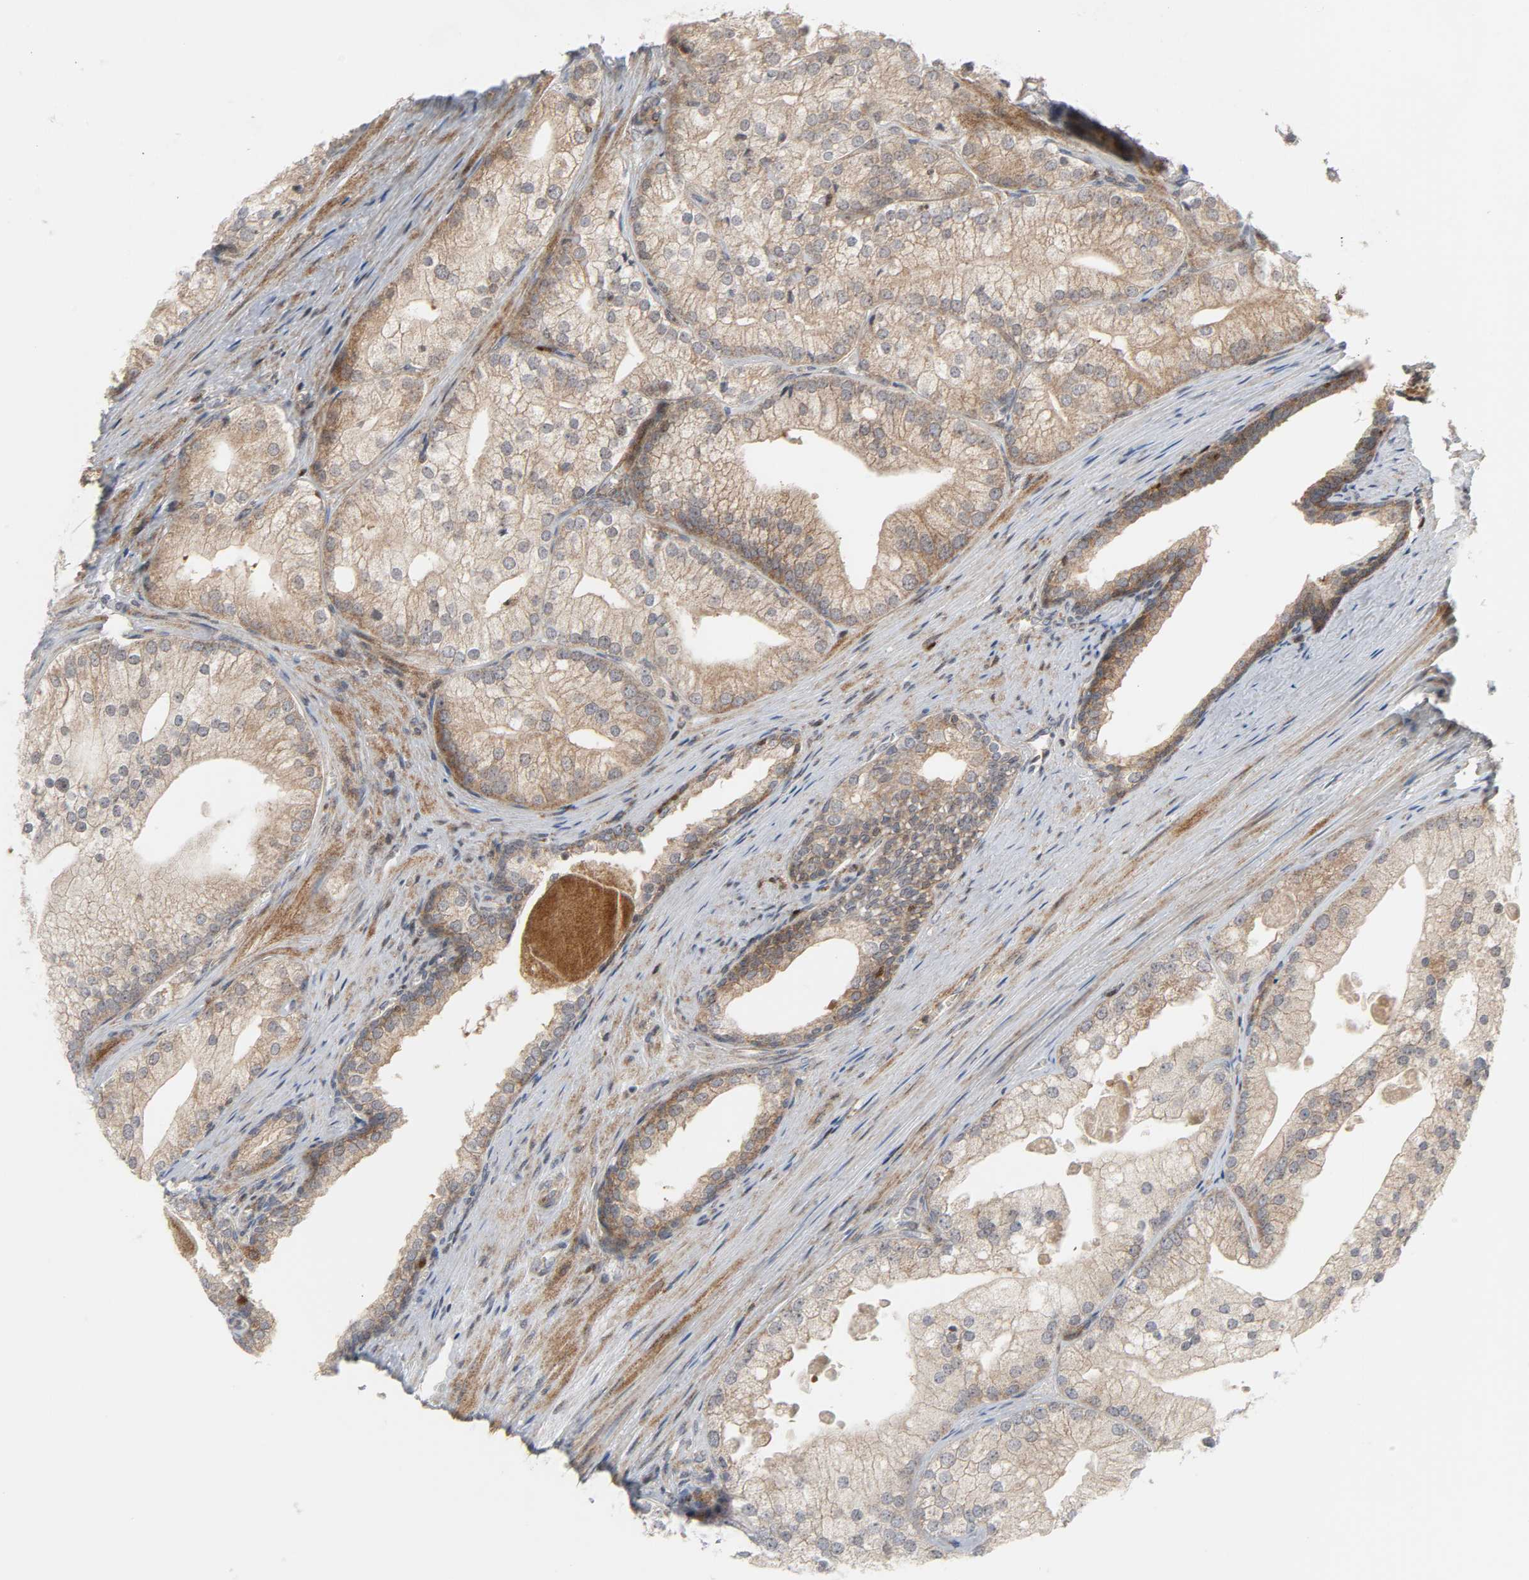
{"staining": {"intensity": "moderate", "quantity": ">75%", "location": "cytoplasmic/membranous"}, "tissue": "prostate cancer", "cell_type": "Tumor cells", "image_type": "cancer", "snomed": [{"axis": "morphology", "description": "Adenocarcinoma, Low grade"}, {"axis": "topography", "description": "Prostate"}], "caption": "This is a histology image of immunohistochemistry staining of prostate cancer, which shows moderate expression in the cytoplasmic/membranous of tumor cells.", "gene": "CHUK", "patient": {"sex": "male", "age": 69}}